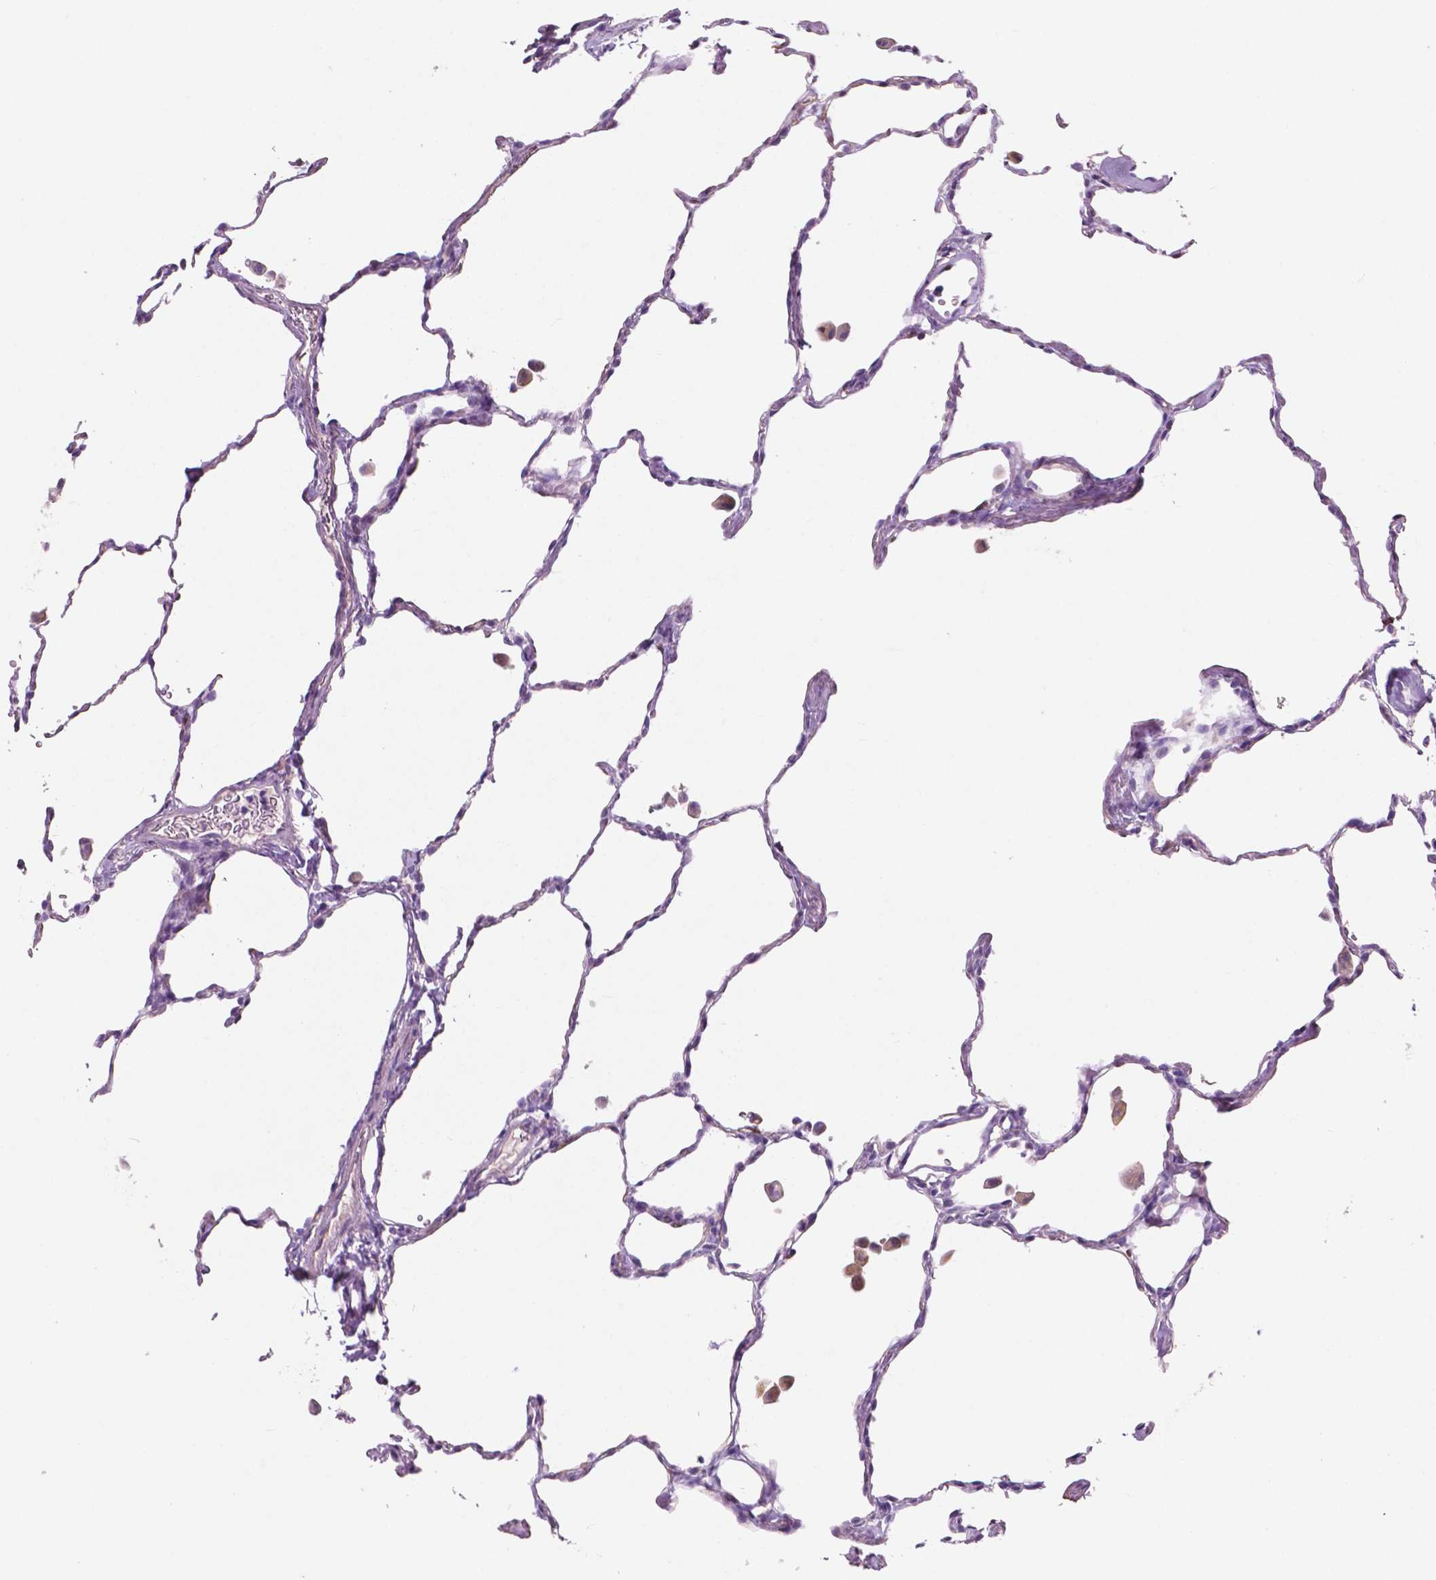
{"staining": {"intensity": "negative", "quantity": "none", "location": "none"}, "tissue": "lung", "cell_type": "Alveolar cells", "image_type": "normal", "snomed": [{"axis": "morphology", "description": "Normal tissue, NOS"}, {"axis": "topography", "description": "Lung"}], "caption": "Image shows no protein positivity in alveolar cells of unremarkable lung. (DAB immunohistochemistry (IHC) with hematoxylin counter stain).", "gene": "IDO1", "patient": {"sex": "female", "age": 47}}